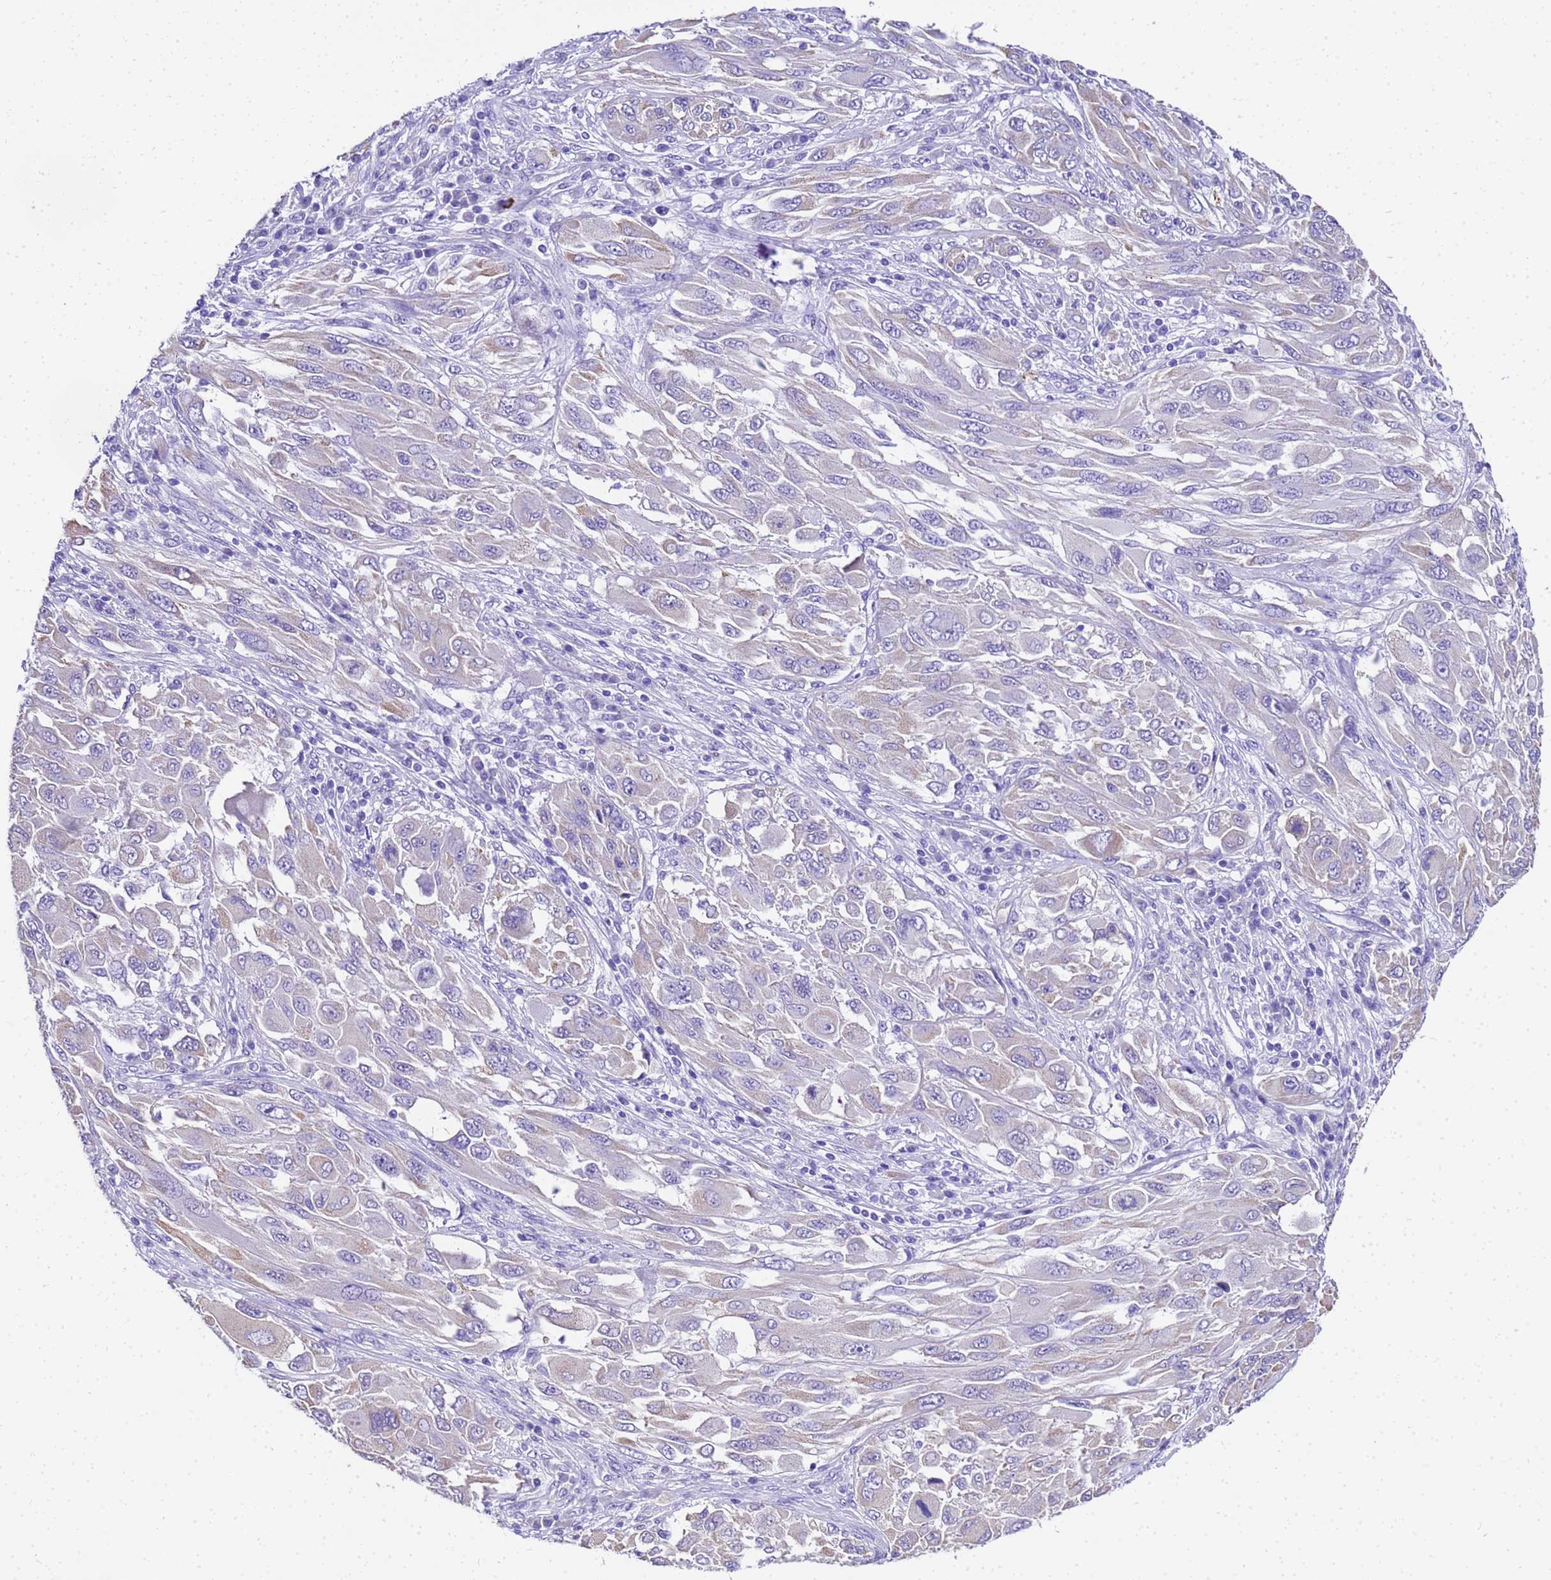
{"staining": {"intensity": "negative", "quantity": "none", "location": "none"}, "tissue": "melanoma", "cell_type": "Tumor cells", "image_type": "cancer", "snomed": [{"axis": "morphology", "description": "Malignant melanoma, NOS"}, {"axis": "topography", "description": "Skin"}], "caption": "This image is of melanoma stained with immunohistochemistry (IHC) to label a protein in brown with the nuclei are counter-stained blue. There is no positivity in tumor cells.", "gene": "HSPB6", "patient": {"sex": "female", "age": 91}}